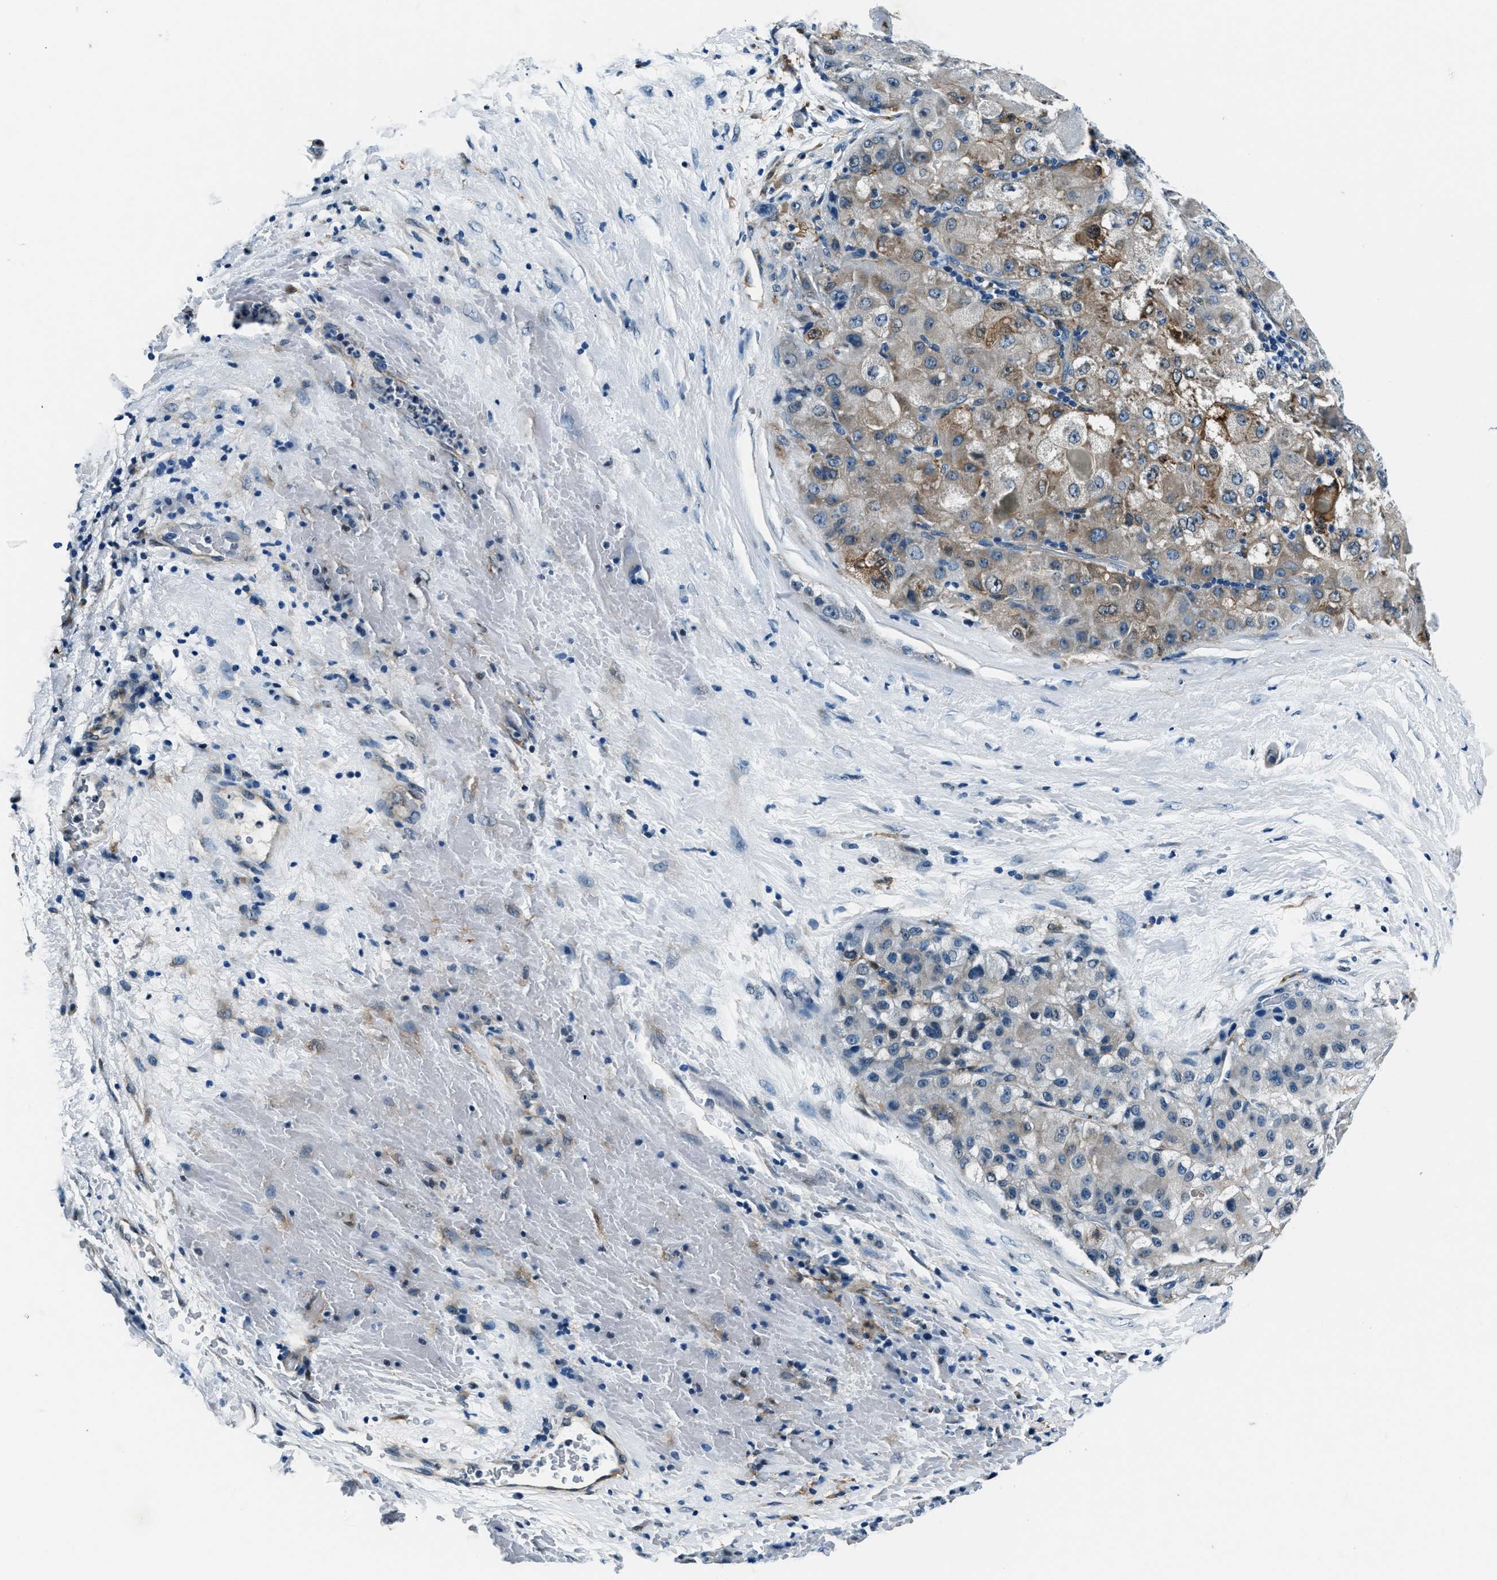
{"staining": {"intensity": "moderate", "quantity": "25%-75%", "location": "cytoplasmic/membranous"}, "tissue": "liver cancer", "cell_type": "Tumor cells", "image_type": "cancer", "snomed": [{"axis": "morphology", "description": "Carcinoma, Hepatocellular, NOS"}, {"axis": "topography", "description": "Liver"}], "caption": "Liver hepatocellular carcinoma stained with DAB (3,3'-diaminobenzidine) immunohistochemistry demonstrates medium levels of moderate cytoplasmic/membranous expression in approximately 25%-75% of tumor cells.", "gene": "PTPDC1", "patient": {"sex": "male", "age": 80}}